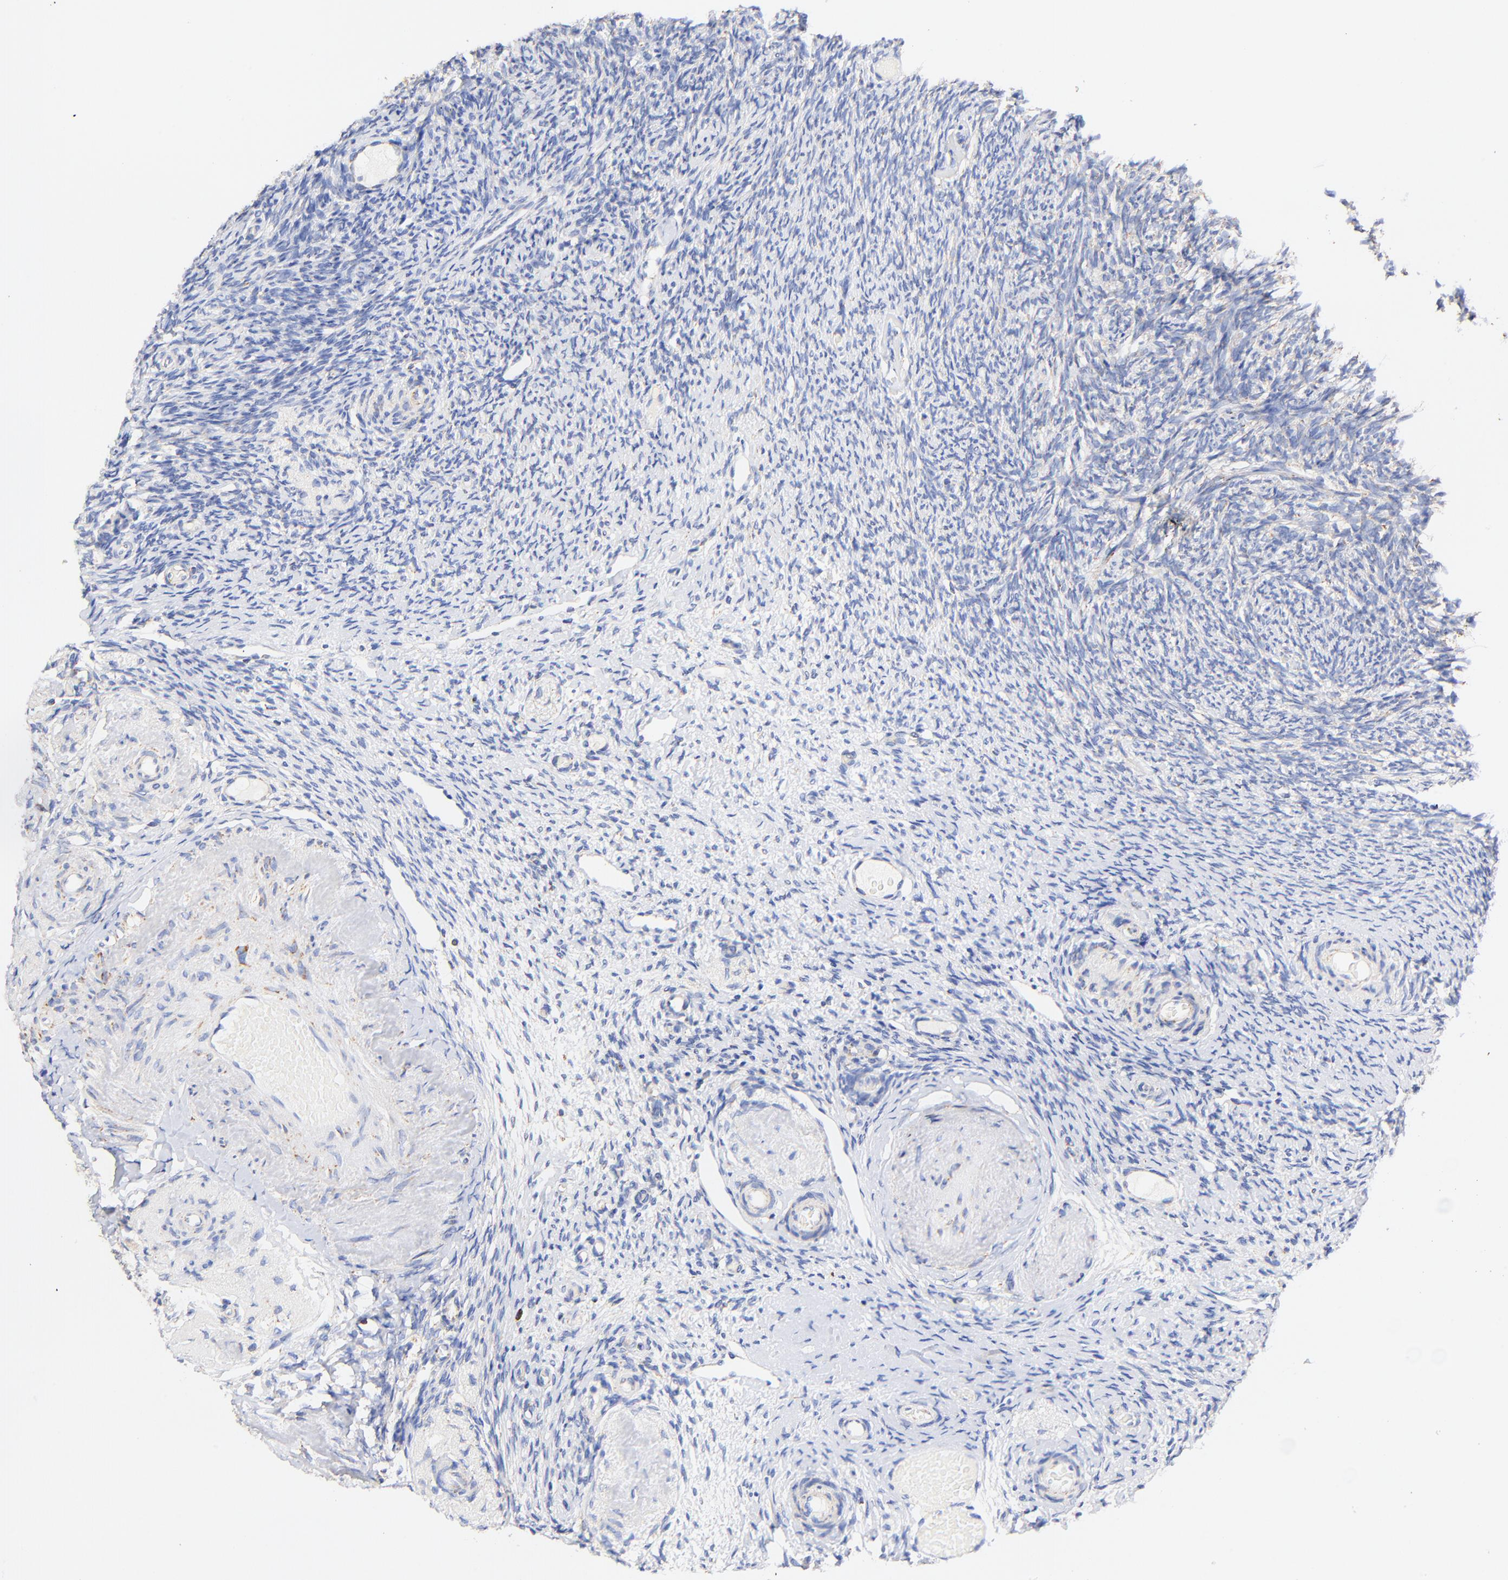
{"staining": {"intensity": "negative", "quantity": "none", "location": "none"}, "tissue": "ovary", "cell_type": "Follicle cells", "image_type": "normal", "snomed": [{"axis": "morphology", "description": "Normal tissue, NOS"}, {"axis": "topography", "description": "Ovary"}], "caption": "Follicle cells show no significant positivity in benign ovary. The staining is performed using DAB (3,3'-diaminobenzidine) brown chromogen with nuclei counter-stained in using hematoxylin.", "gene": "ATP5F1D", "patient": {"sex": "female", "age": 60}}